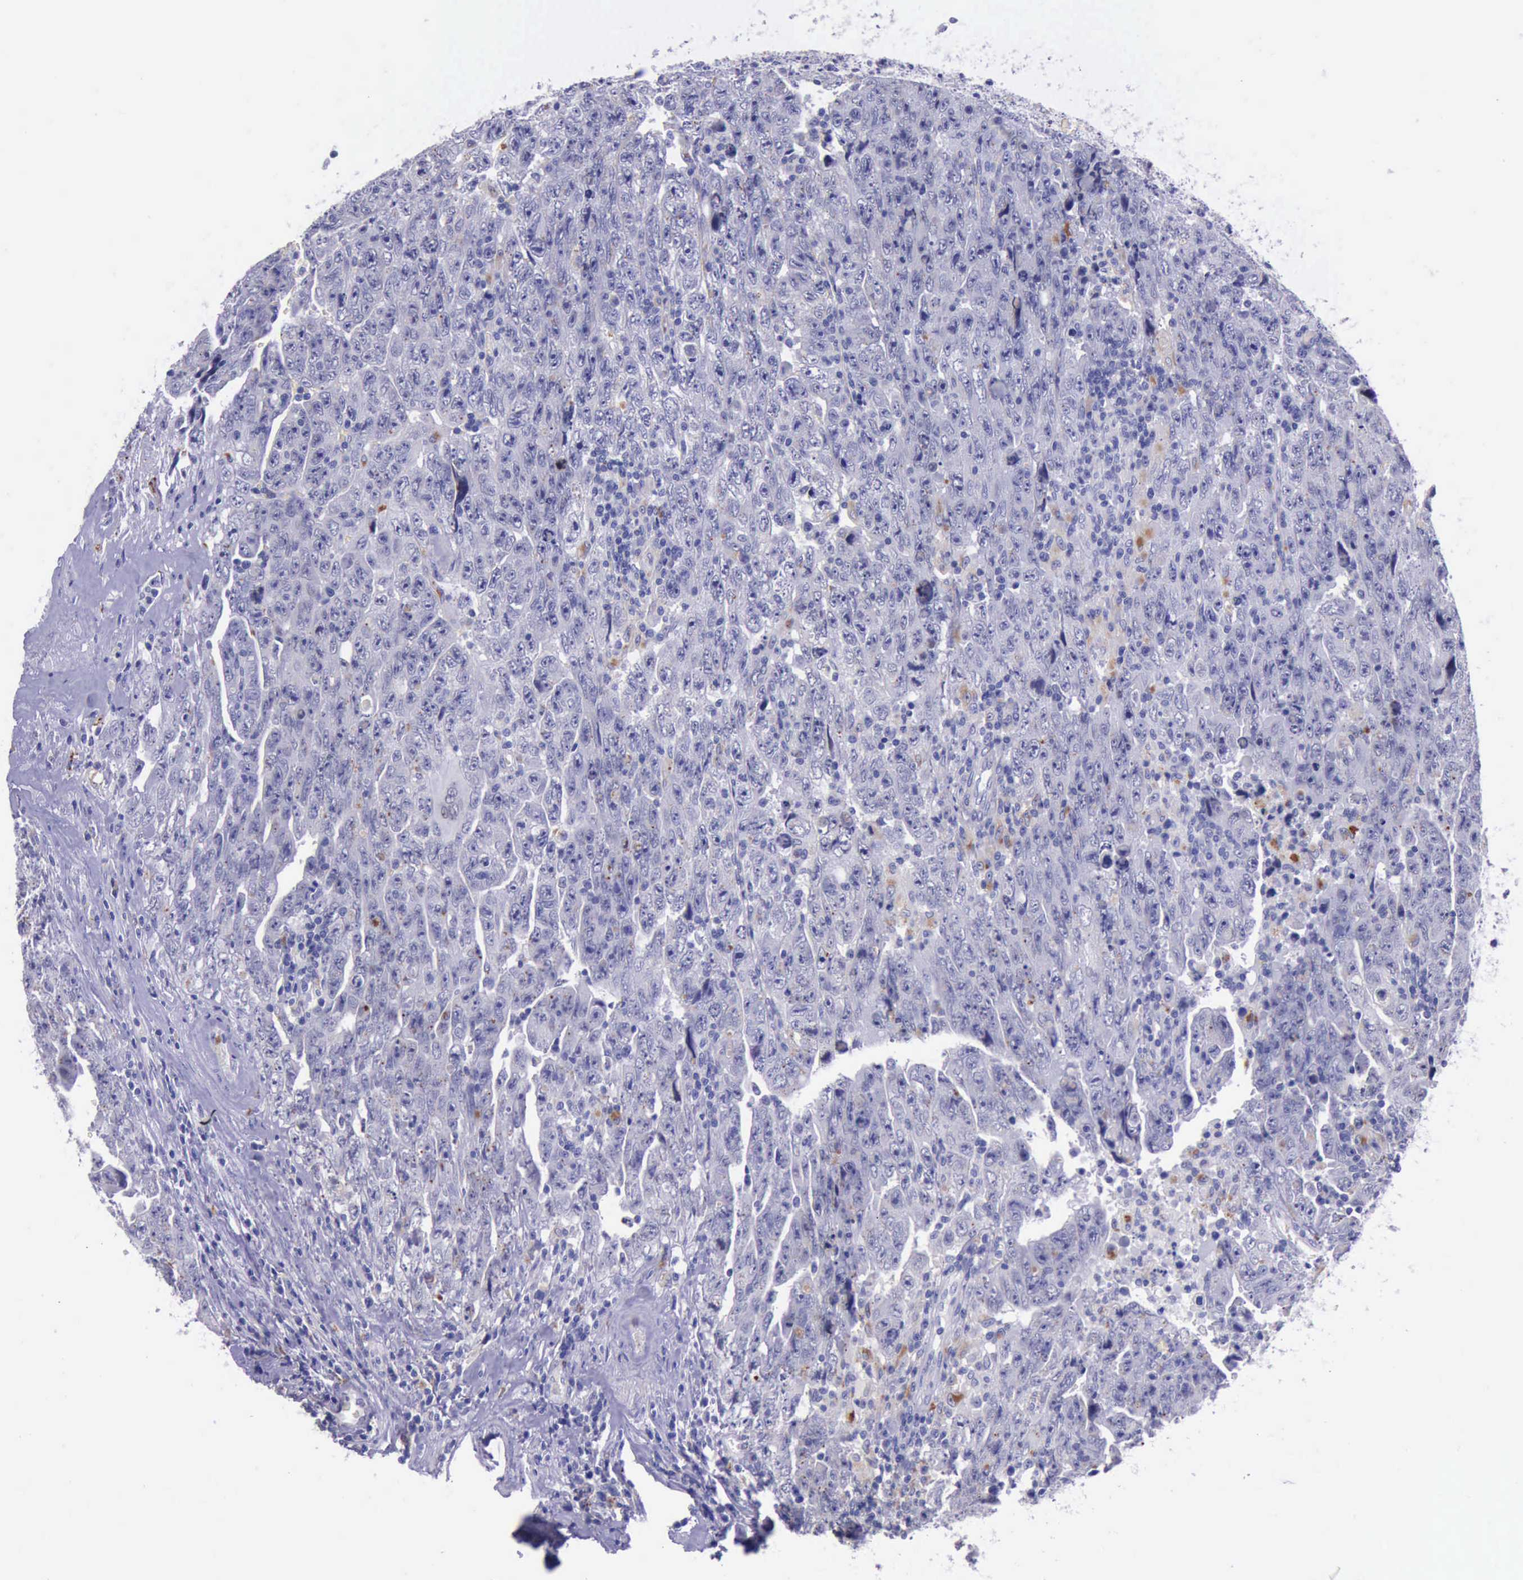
{"staining": {"intensity": "weak", "quantity": "<25%", "location": "cytoplasmic/membranous"}, "tissue": "testis cancer", "cell_type": "Tumor cells", "image_type": "cancer", "snomed": [{"axis": "morphology", "description": "Carcinoma, Embryonal, NOS"}, {"axis": "topography", "description": "Testis"}], "caption": "Tumor cells are negative for brown protein staining in testis embryonal carcinoma.", "gene": "GLA", "patient": {"sex": "male", "age": 28}}